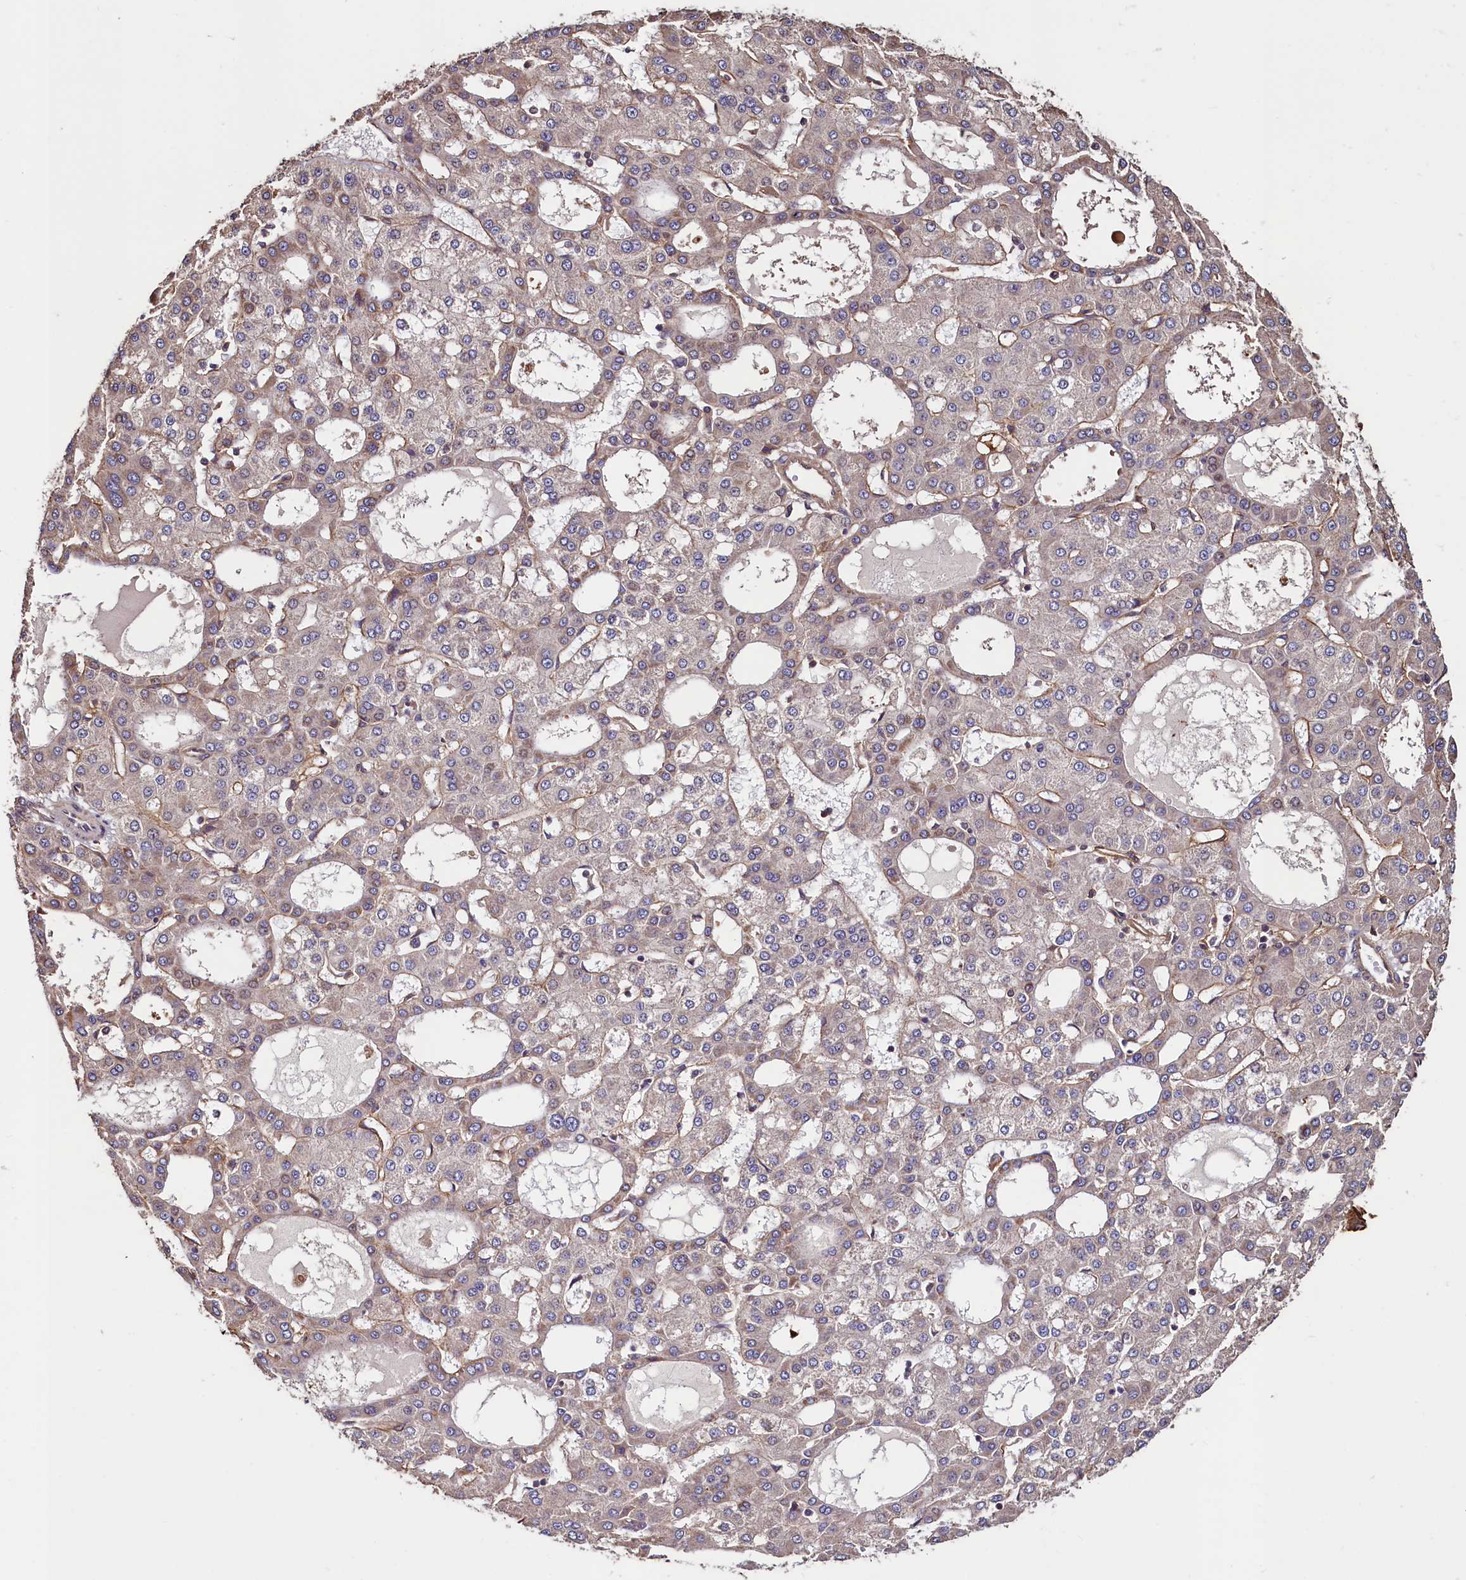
{"staining": {"intensity": "weak", "quantity": "25%-75%", "location": "cytoplasmic/membranous"}, "tissue": "liver cancer", "cell_type": "Tumor cells", "image_type": "cancer", "snomed": [{"axis": "morphology", "description": "Carcinoma, Hepatocellular, NOS"}, {"axis": "topography", "description": "Liver"}], "caption": "An immunohistochemistry (IHC) photomicrograph of neoplastic tissue is shown. Protein staining in brown labels weak cytoplasmic/membranous positivity in hepatocellular carcinoma (liver) within tumor cells. (DAB IHC with brightfield microscopy, high magnification).", "gene": "RBFA", "patient": {"sex": "male", "age": 47}}